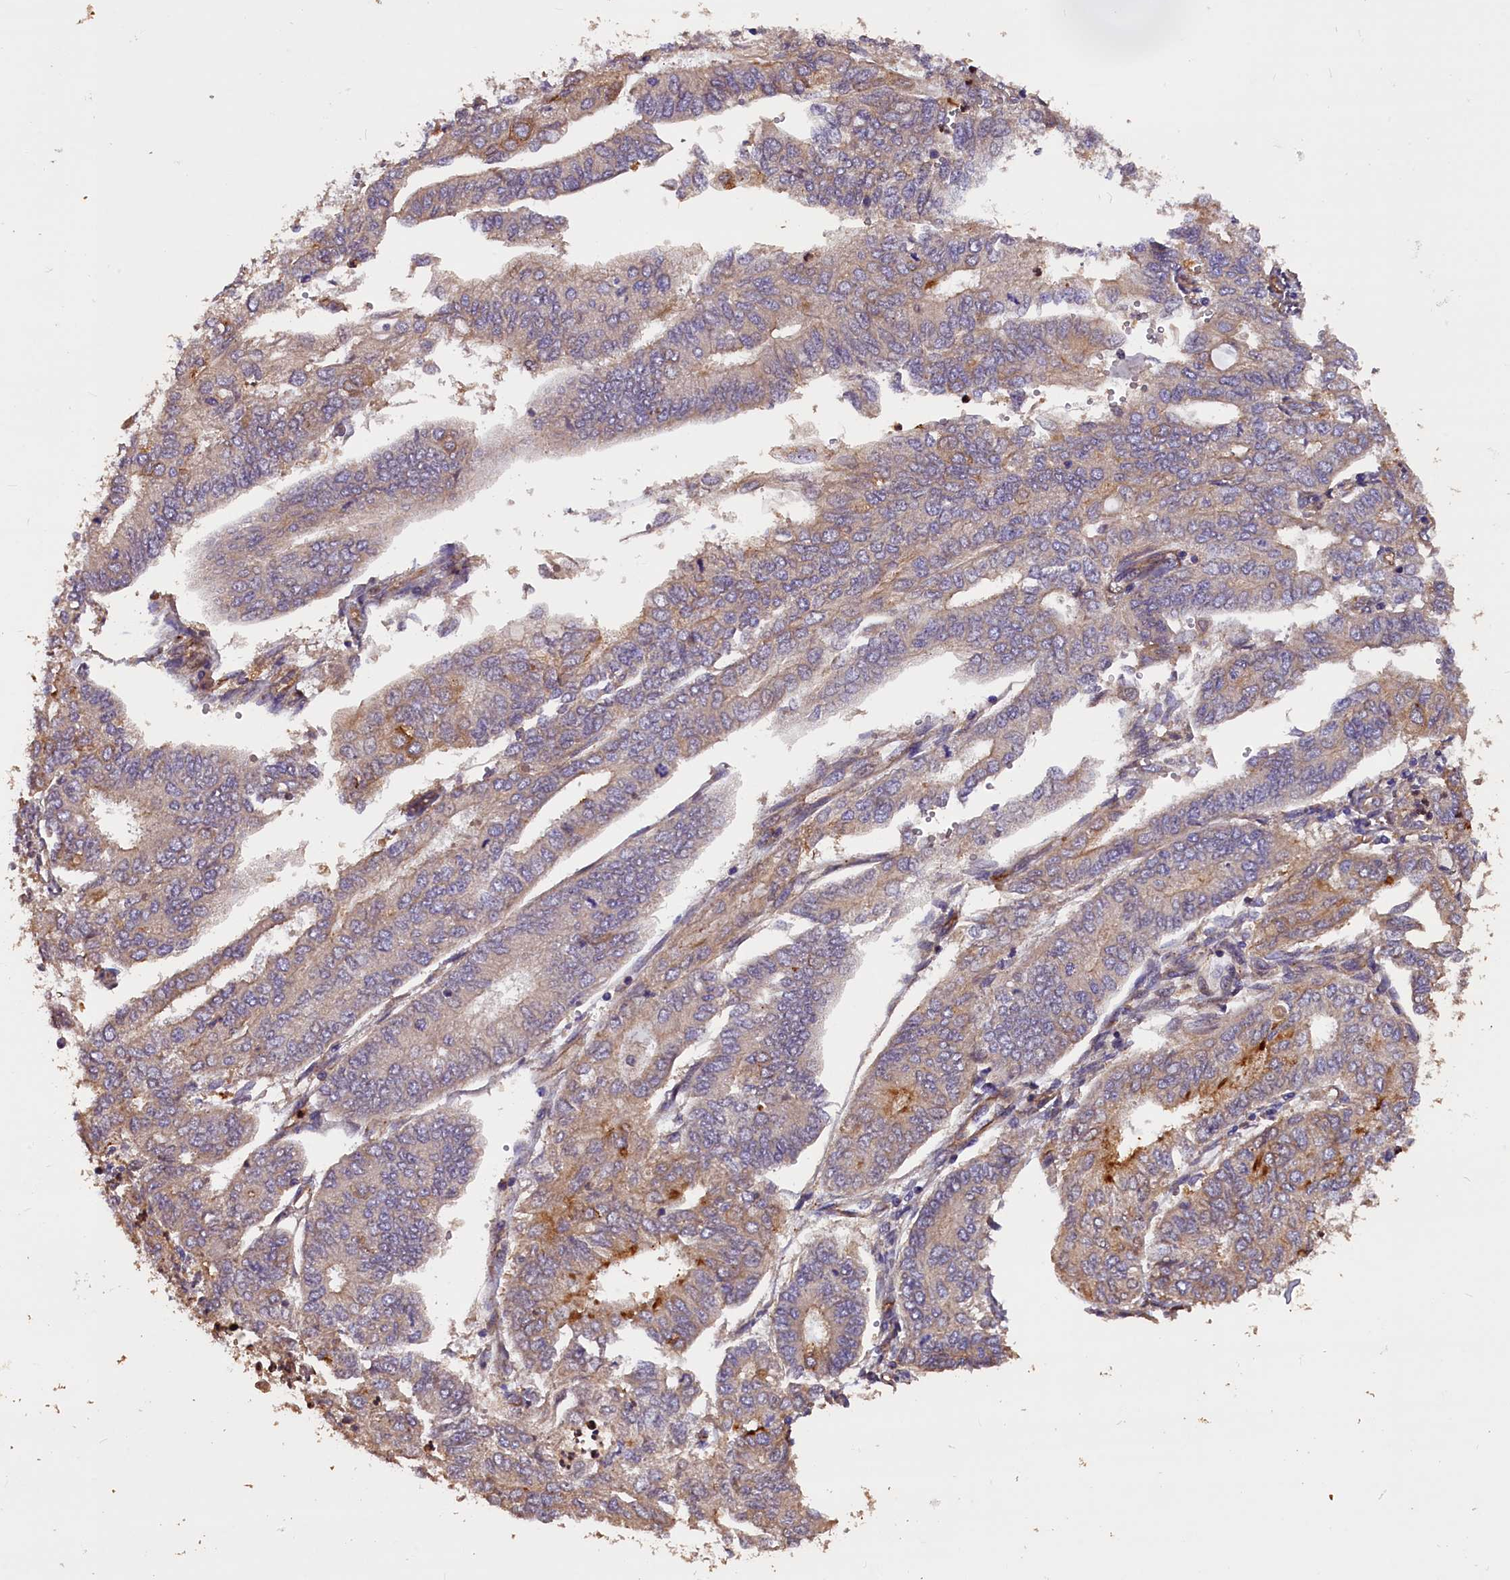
{"staining": {"intensity": "moderate", "quantity": "<25%", "location": "cytoplasmic/membranous"}, "tissue": "endometrial cancer", "cell_type": "Tumor cells", "image_type": "cancer", "snomed": [{"axis": "morphology", "description": "Adenocarcinoma, NOS"}, {"axis": "topography", "description": "Endometrium"}], "caption": "DAB immunohistochemical staining of adenocarcinoma (endometrial) displays moderate cytoplasmic/membranous protein positivity in about <25% of tumor cells. (Stains: DAB (3,3'-diaminobenzidine) in brown, nuclei in blue, Microscopy: brightfield microscopy at high magnification).", "gene": "ERMARD", "patient": {"sex": "female", "age": 68}}